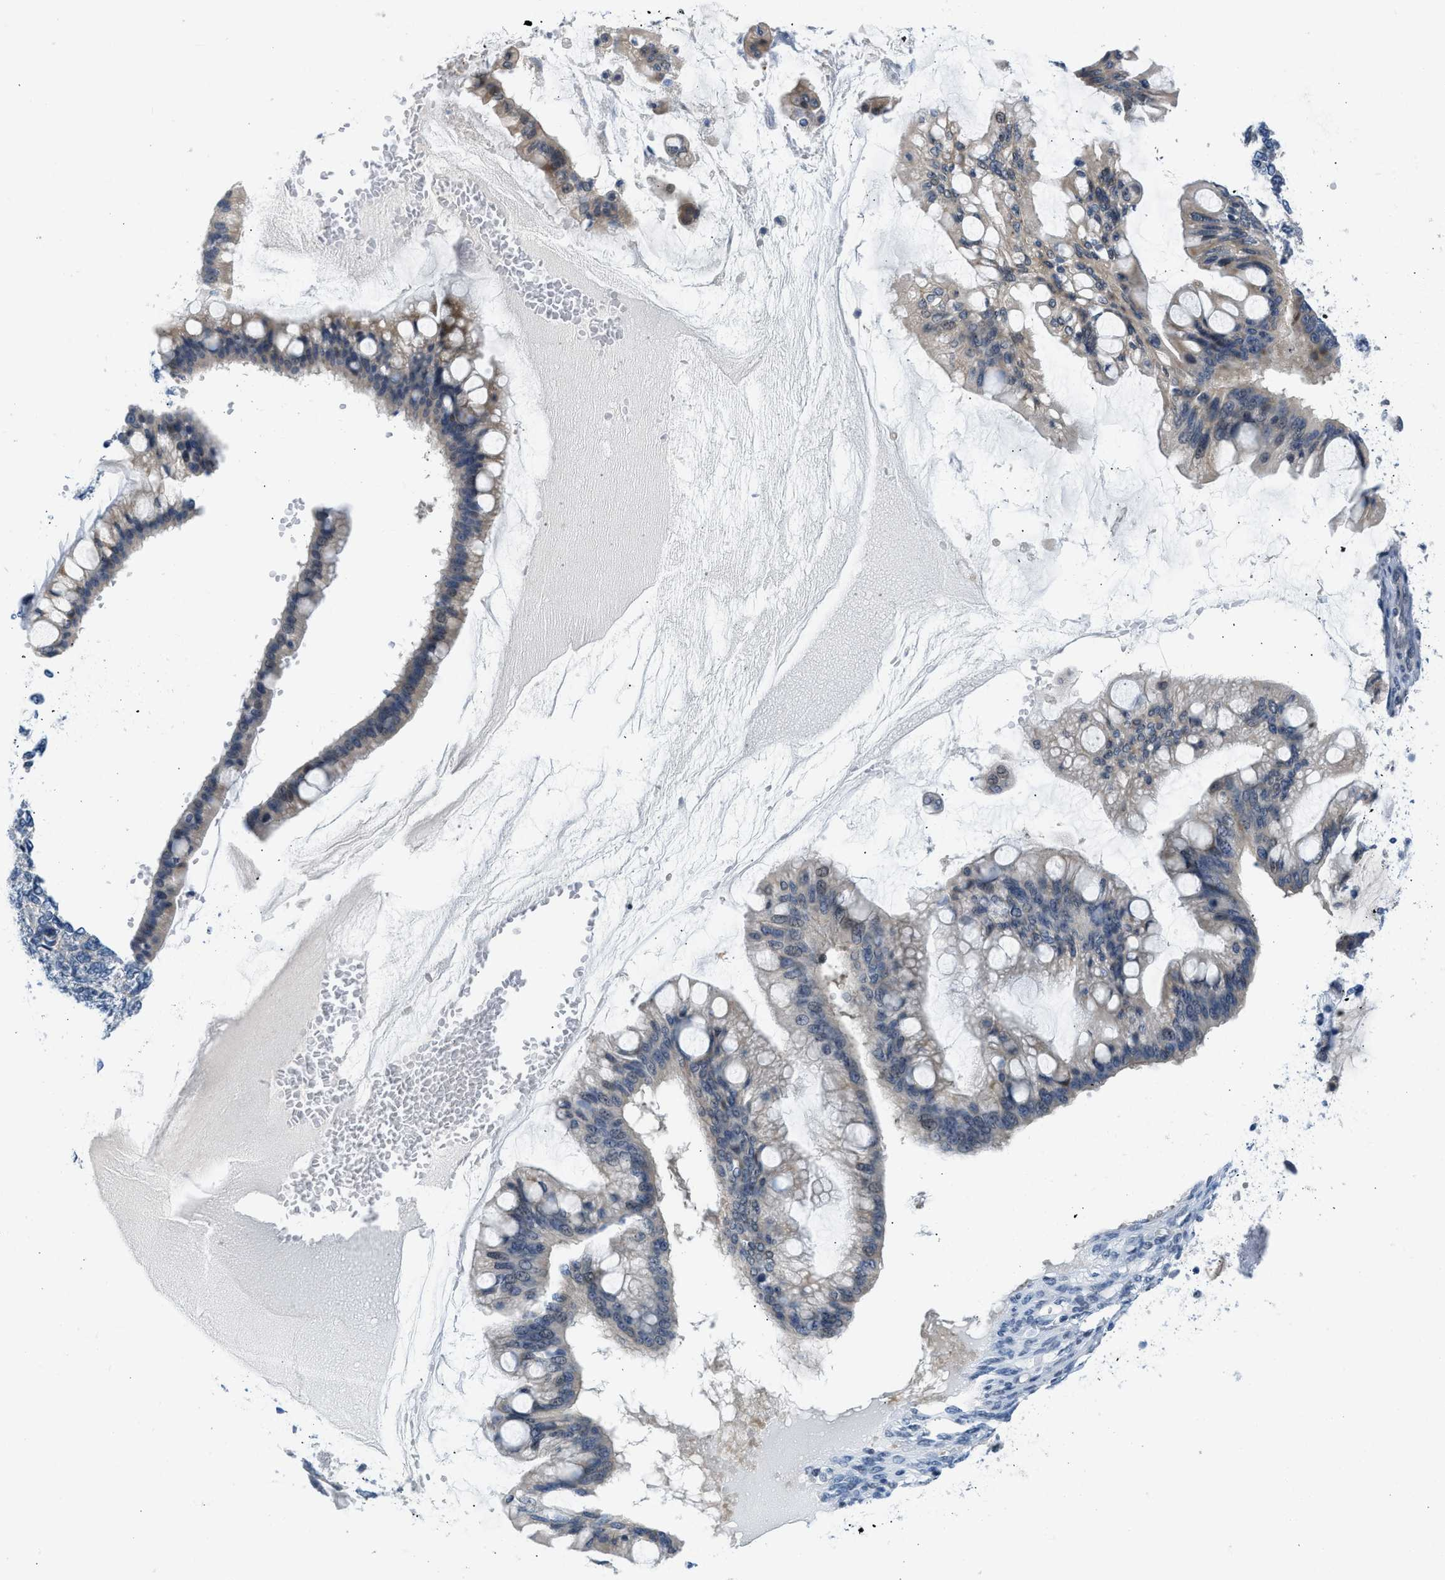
{"staining": {"intensity": "moderate", "quantity": "25%-75%", "location": "cytoplasmic/membranous,nuclear"}, "tissue": "ovarian cancer", "cell_type": "Tumor cells", "image_type": "cancer", "snomed": [{"axis": "morphology", "description": "Cystadenocarcinoma, mucinous, NOS"}, {"axis": "topography", "description": "Ovary"}], "caption": "IHC (DAB (3,3'-diaminobenzidine)) staining of human ovarian cancer (mucinous cystadenocarcinoma) exhibits moderate cytoplasmic/membranous and nuclear protein expression in approximately 25%-75% of tumor cells.", "gene": "OLIG3", "patient": {"sex": "female", "age": 73}}